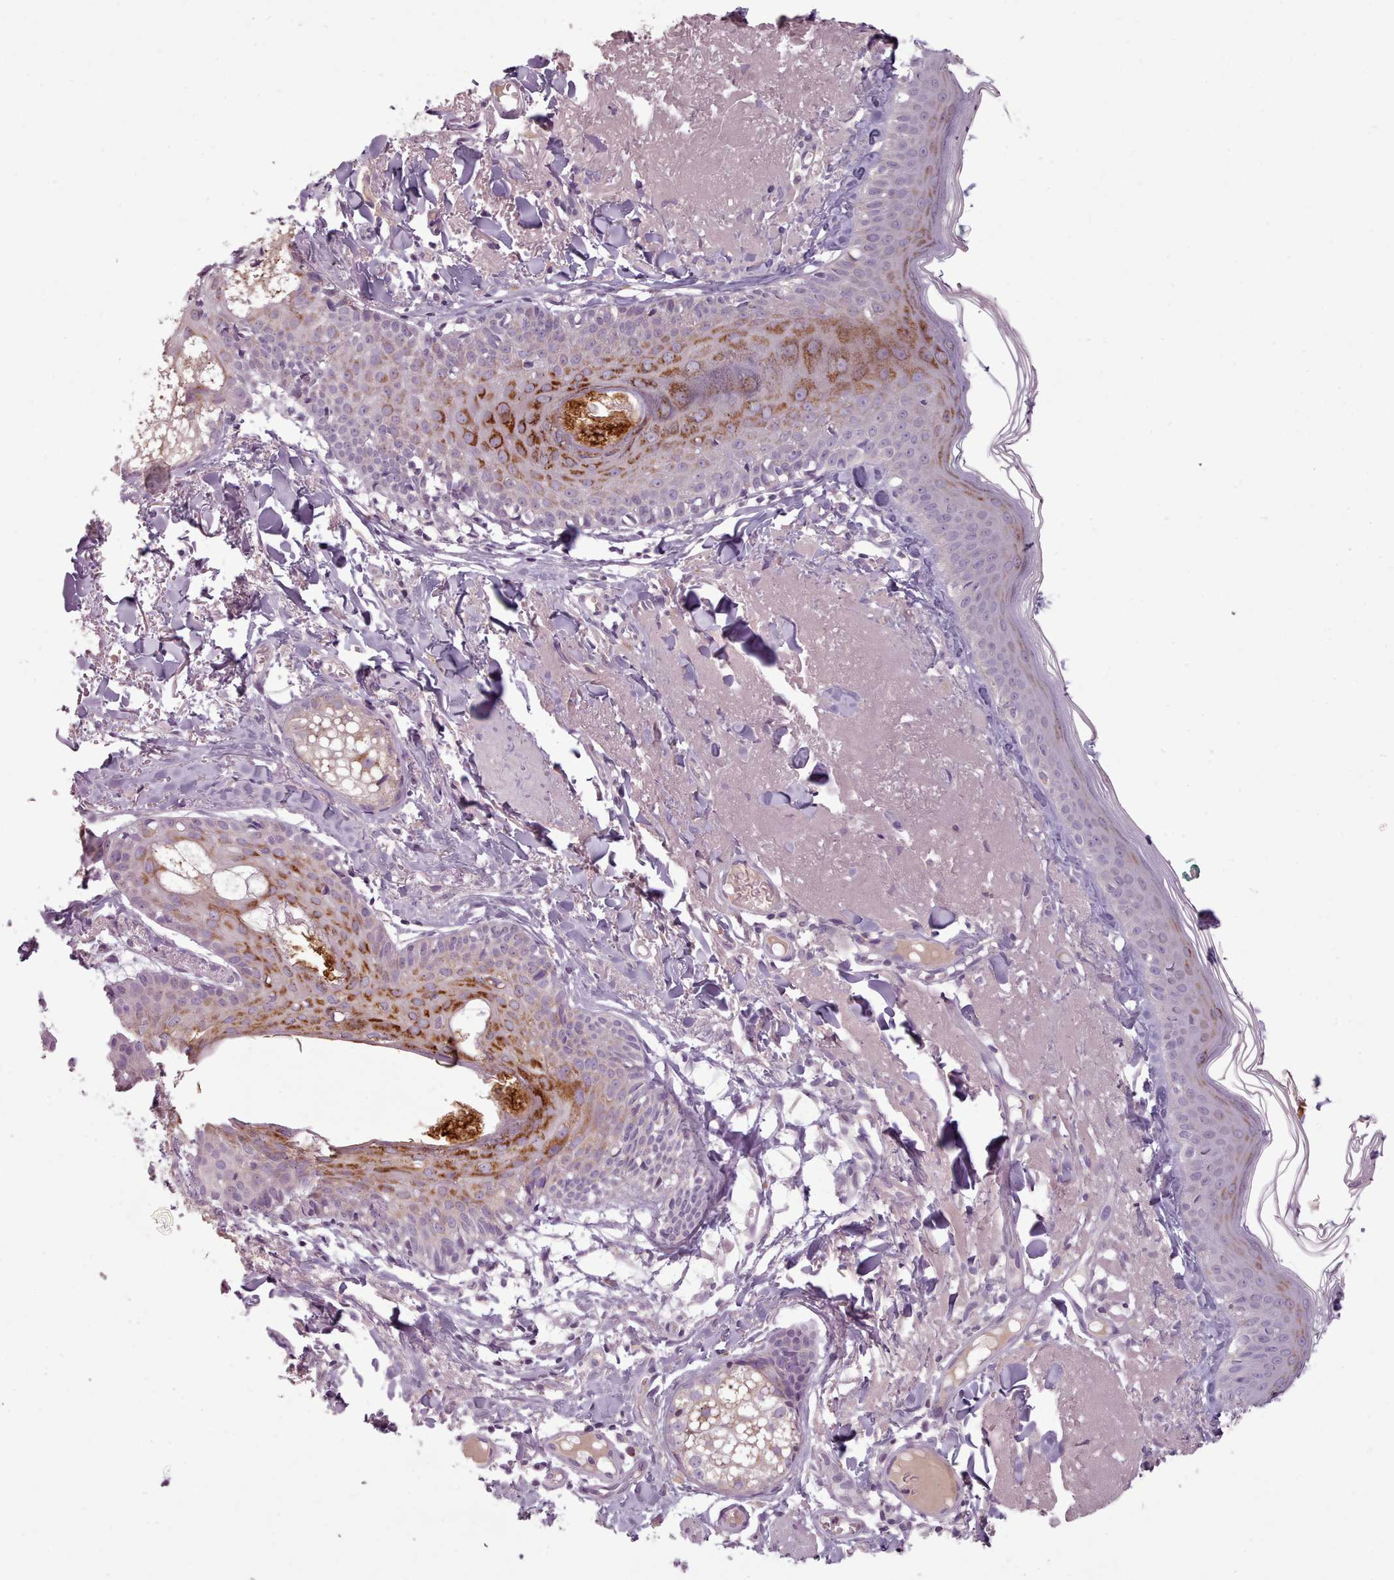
{"staining": {"intensity": "negative", "quantity": "none", "location": "none"}, "tissue": "skin", "cell_type": "Fibroblasts", "image_type": "normal", "snomed": [{"axis": "morphology", "description": "Normal tissue, NOS"}, {"axis": "morphology", "description": "Malignant melanoma, NOS"}, {"axis": "topography", "description": "Skin"}], "caption": "The image exhibits no significant expression in fibroblasts of skin.", "gene": "LAPTM5", "patient": {"sex": "male", "age": 80}}